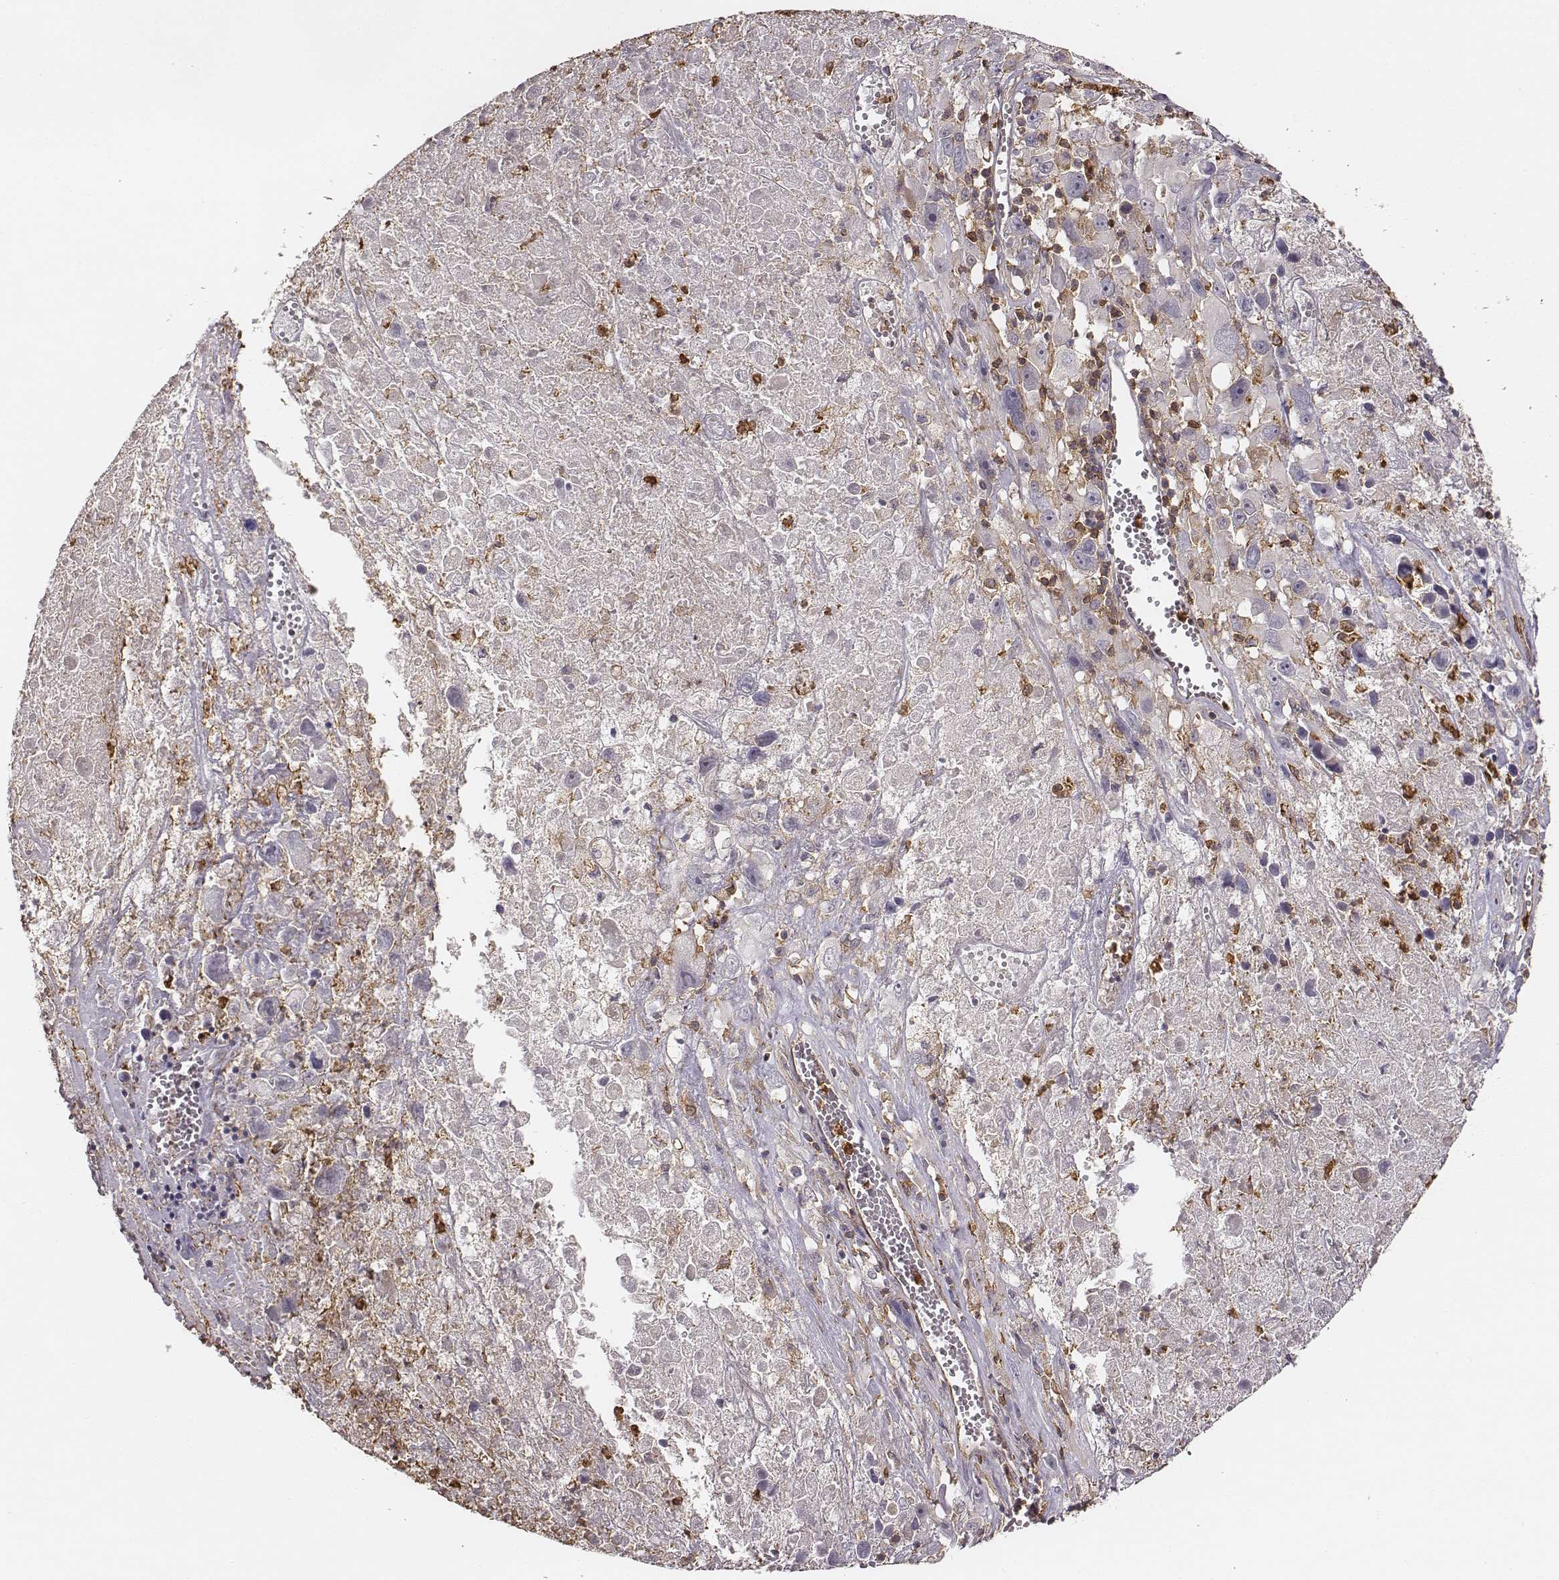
{"staining": {"intensity": "negative", "quantity": "none", "location": "none"}, "tissue": "melanoma", "cell_type": "Tumor cells", "image_type": "cancer", "snomed": [{"axis": "morphology", "description": "Malignant melanoma, Metastatic site"}, {"axis": "topography", "description": "Lymph node"}], "caption": "DAB immunohistochemical staining of human malignant melanoma (metastatic site) exhibits no significant positivity in tumor cells. (Stains: DAB immunohistochemistry (IHC) with hematoxylin counter stain, Microscopy: brightfield microscopy at high magnification).", "gene": "ZYX", "patient": {"sex": "male", "age": 50}}